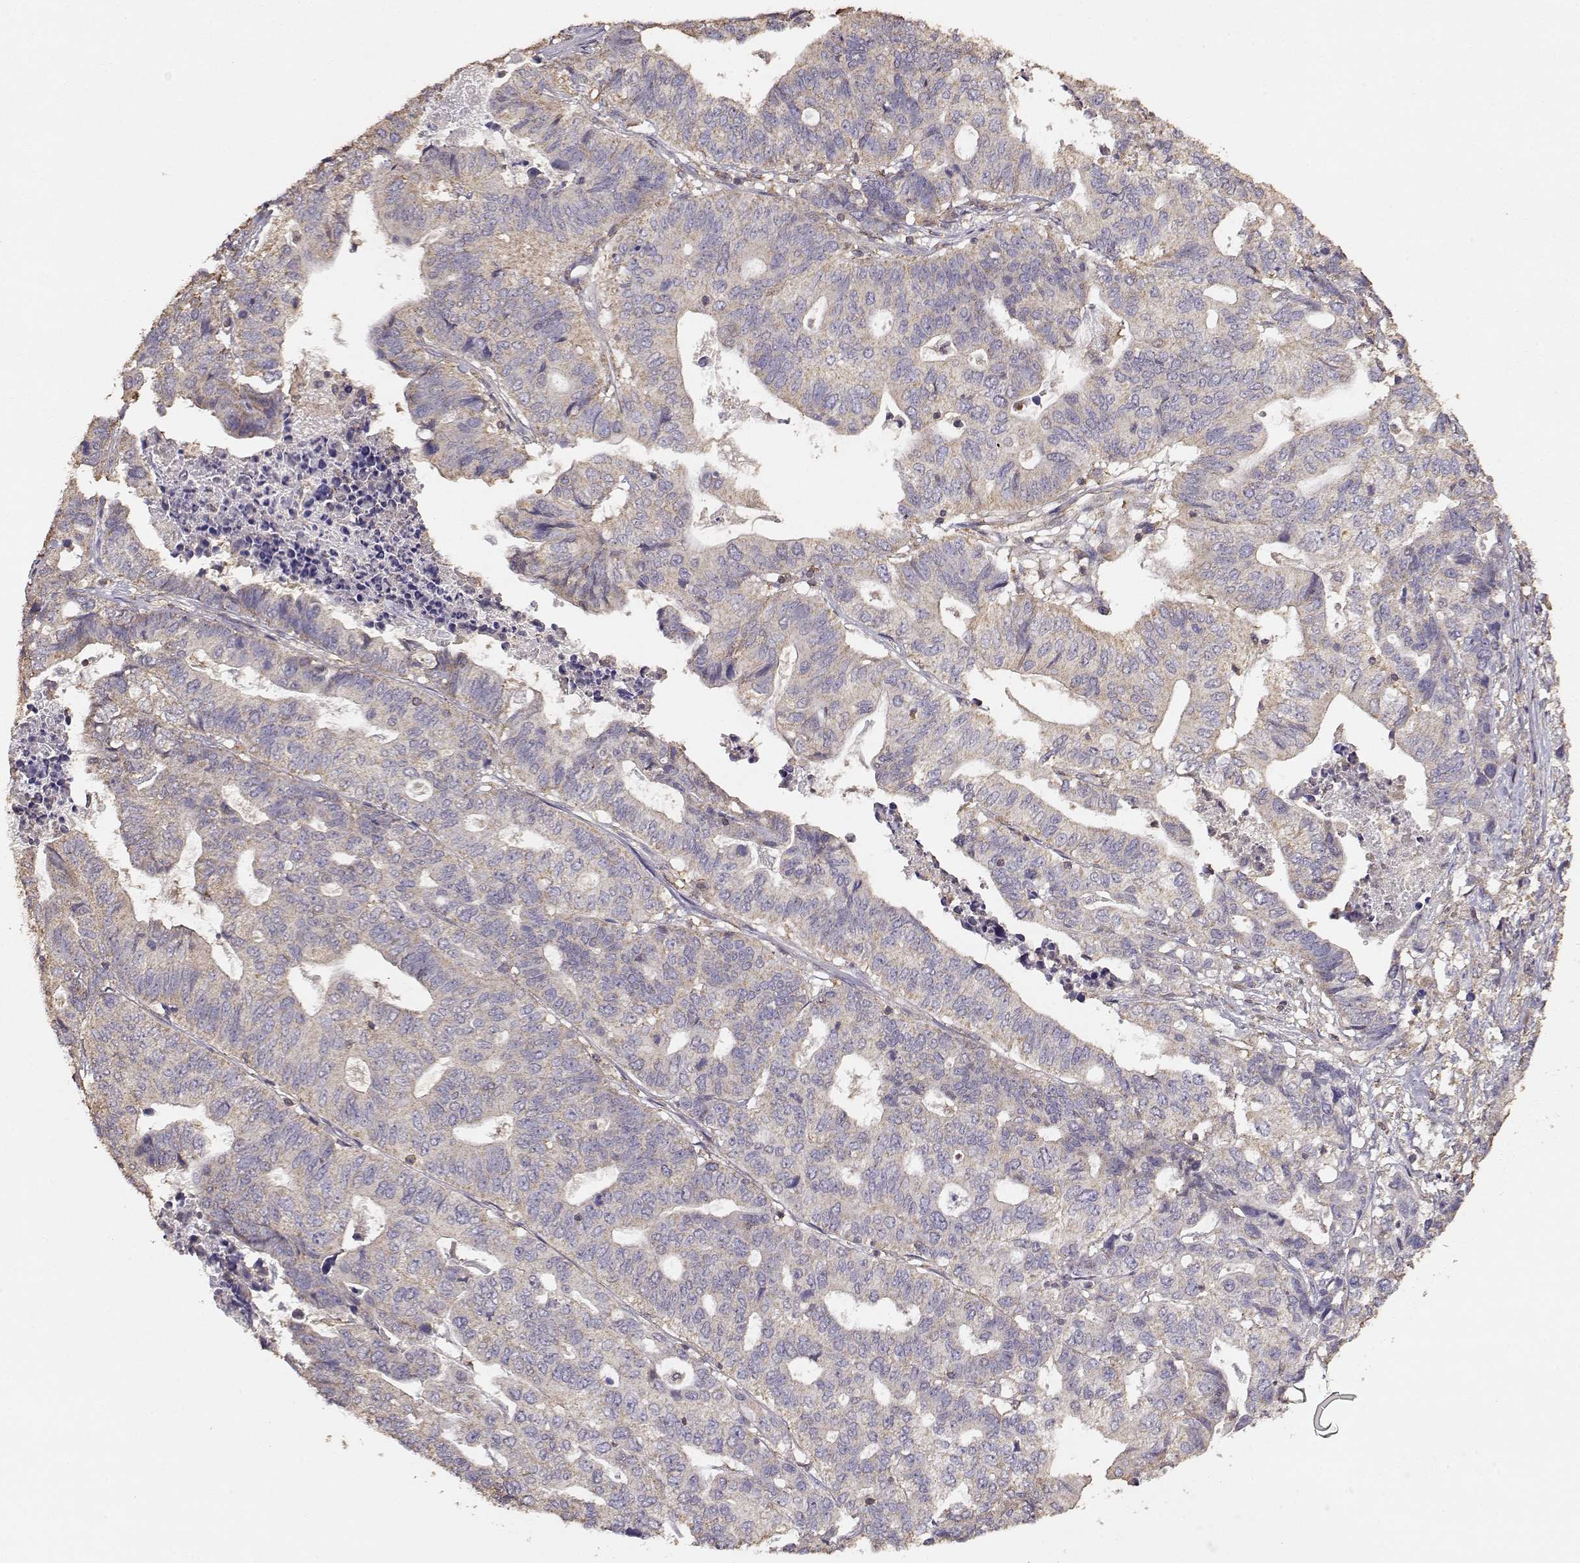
{"staining": {"intensity": "weak", "quantity": "25%-75%", "location": "cytoplasmic/membranous"}, "tissue": "stomach cancer", "cell_type": "Tumor cells", "image_type": "cancer", "snomed": [{"axis": "morphology", "description": "Adenocarcinoma, NOS"}, {"axis": "topography", "description": "Stomach, upper"}], "caption": "IHC image of human stomach cancer (adenocarcinoma) stained for a protein (brown), which demonstrates low levels of weak cytoplasmic/membranous staining in about 25%-75% of tumor cells.", "gene": "TARS3", "patient": {"sex": "female", "age": 67}}